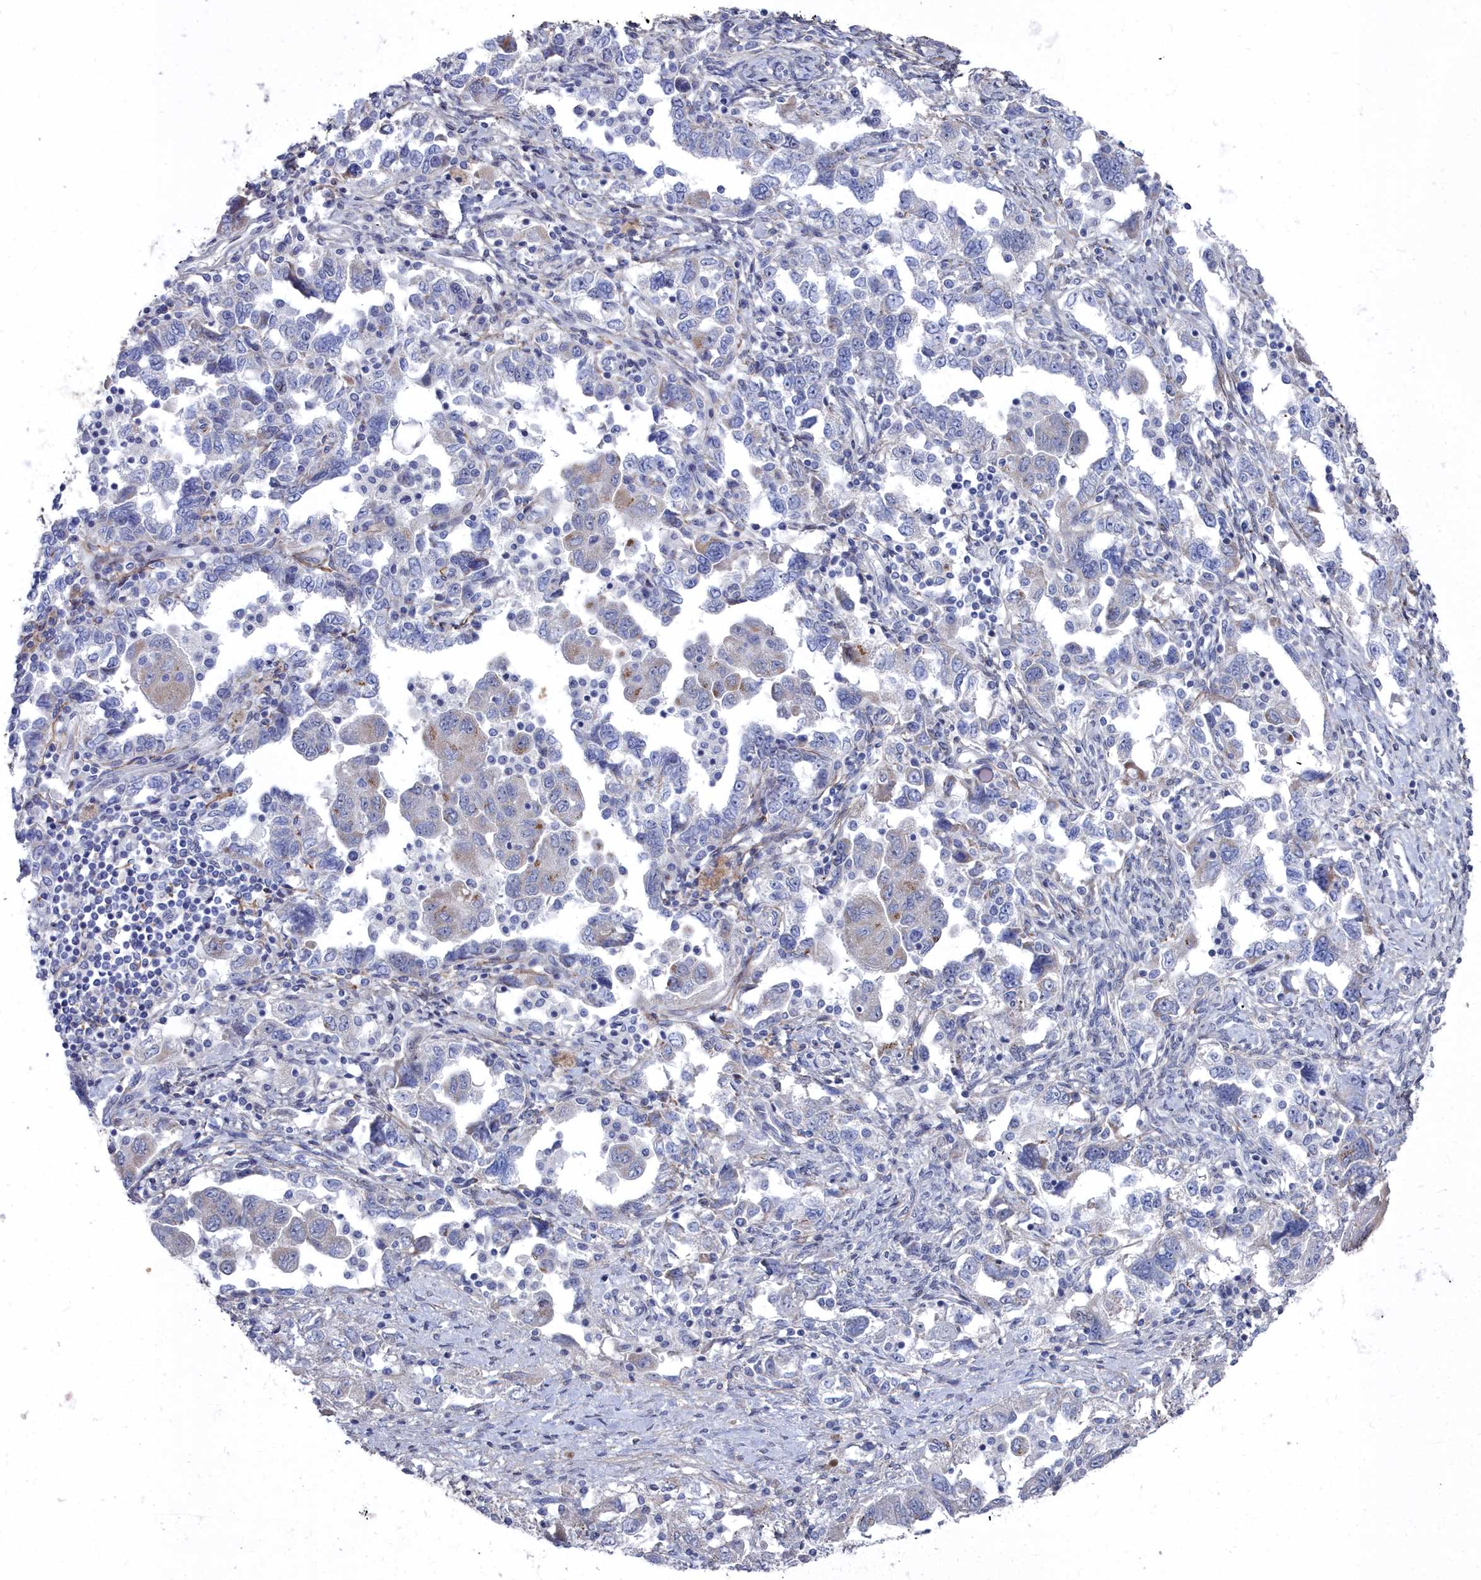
{"staining": {"intensity": "negative", "quantity": "none", "location": "none"}, "tissue": "ovarian cancer", "cell_type": "Tumor cells", "image_type": "cancer", "snomed": [{"axis": "morphology", "description": "Carcinoma, NOS"}, {"axis": "morphology", "description": "Cystadenocarcinoma, serous, NOS"}, {"axis": "topography", "description": "Ovary"}], "caption": "Ovarian cancer (serous cystadenocarcinoma) was stained to show a protein in brown. There is no significant expression in tumor cells.", "gene": "SHISAL2A", "patient": {"sex": "female", "age": 69}}